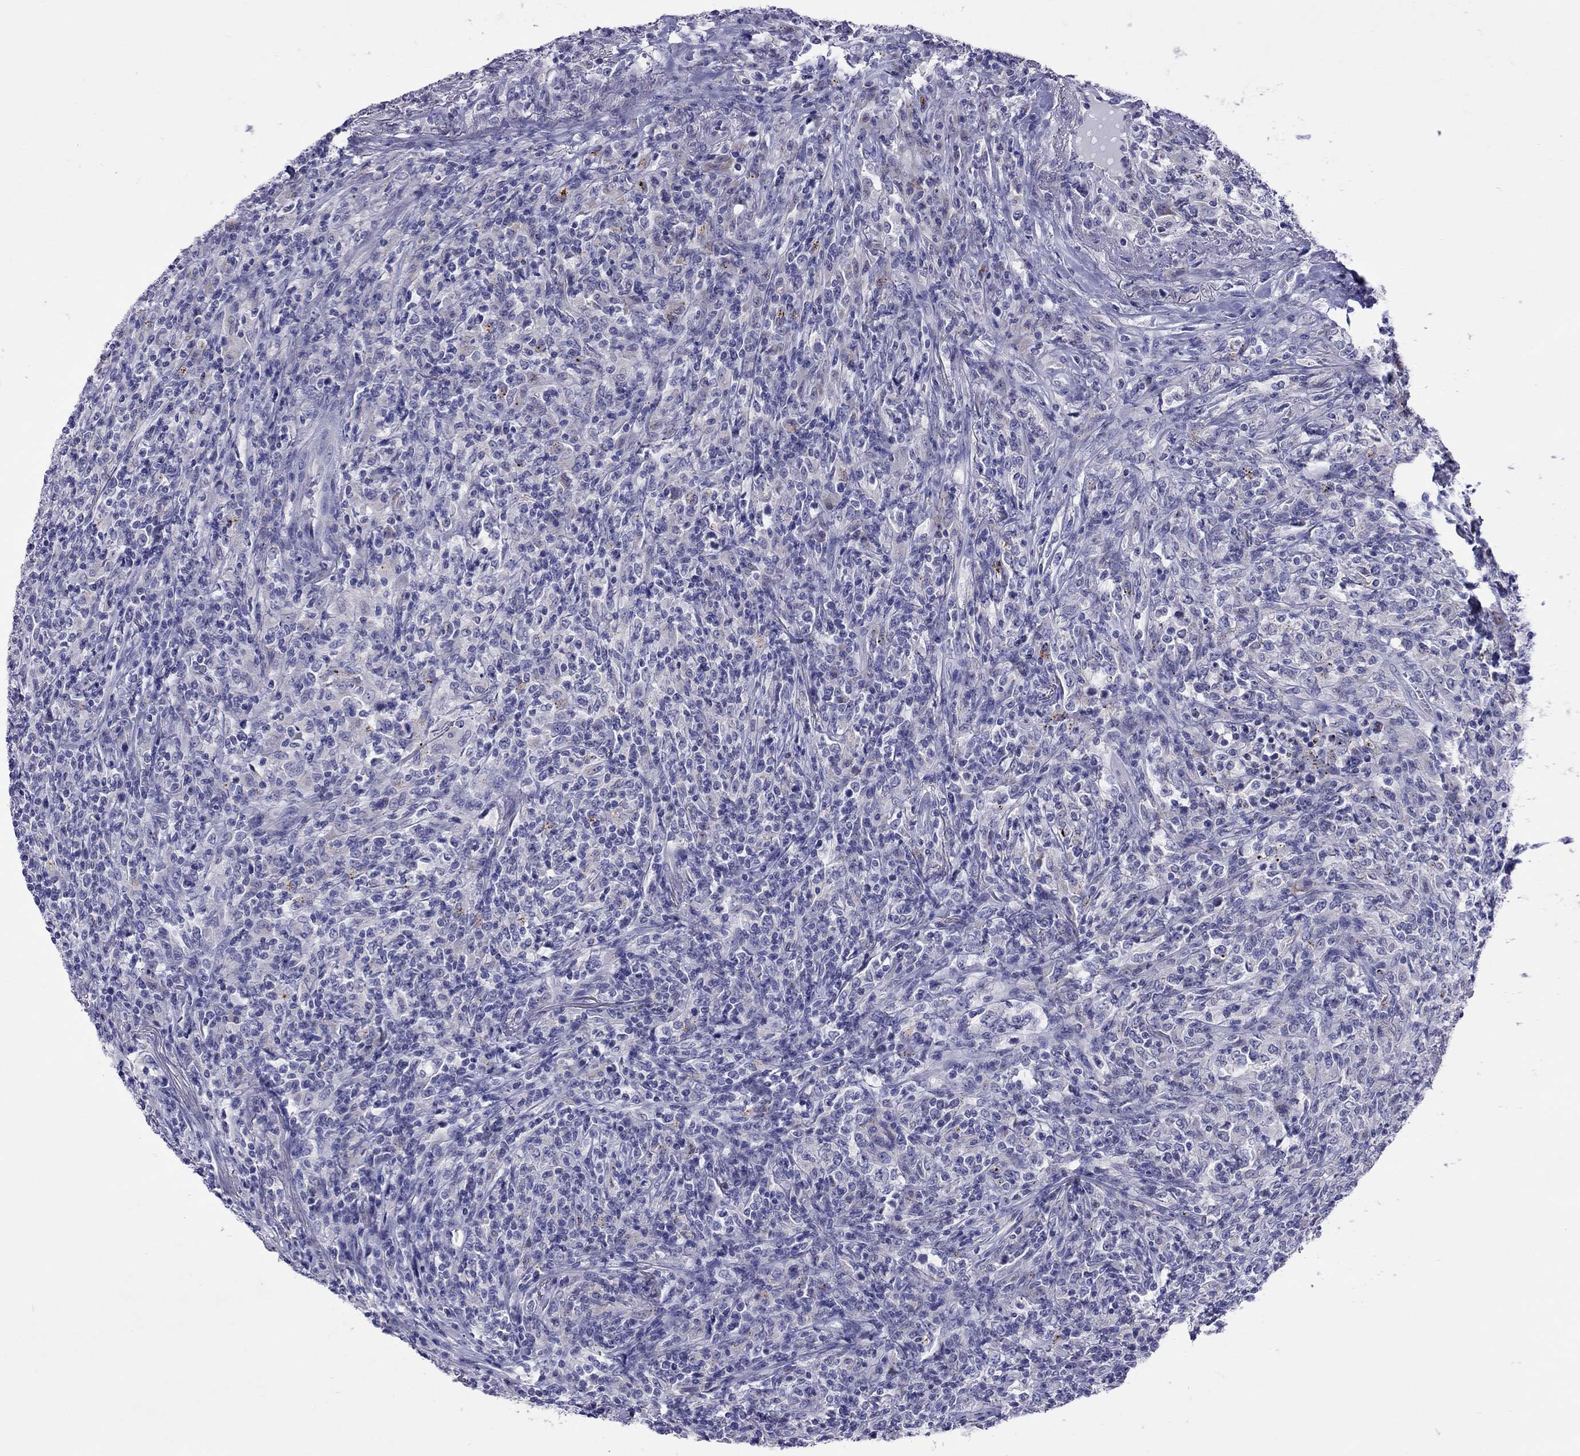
{"staining": {"intensity": "negative", "quantity": "none", "location": "none"}, "tissue": "lymphoma", "cell_type": "Tumor cells", "image_type": "cancer", "snomed": [{"axis": "morphology", "description": "Malignant lymphoma, non-Hodgkin's type, High grade"}, {"axis": "topography", "description": "Lung"}], "caption": "Tumor cells show no significant protein expression in high-grade malignant lymphoma, non-Hodgkin's type. (IHC, brightfield microscopy, high magnification).", "gene": "COL9A1", "patient": {"sex": "male", "age": 79}}